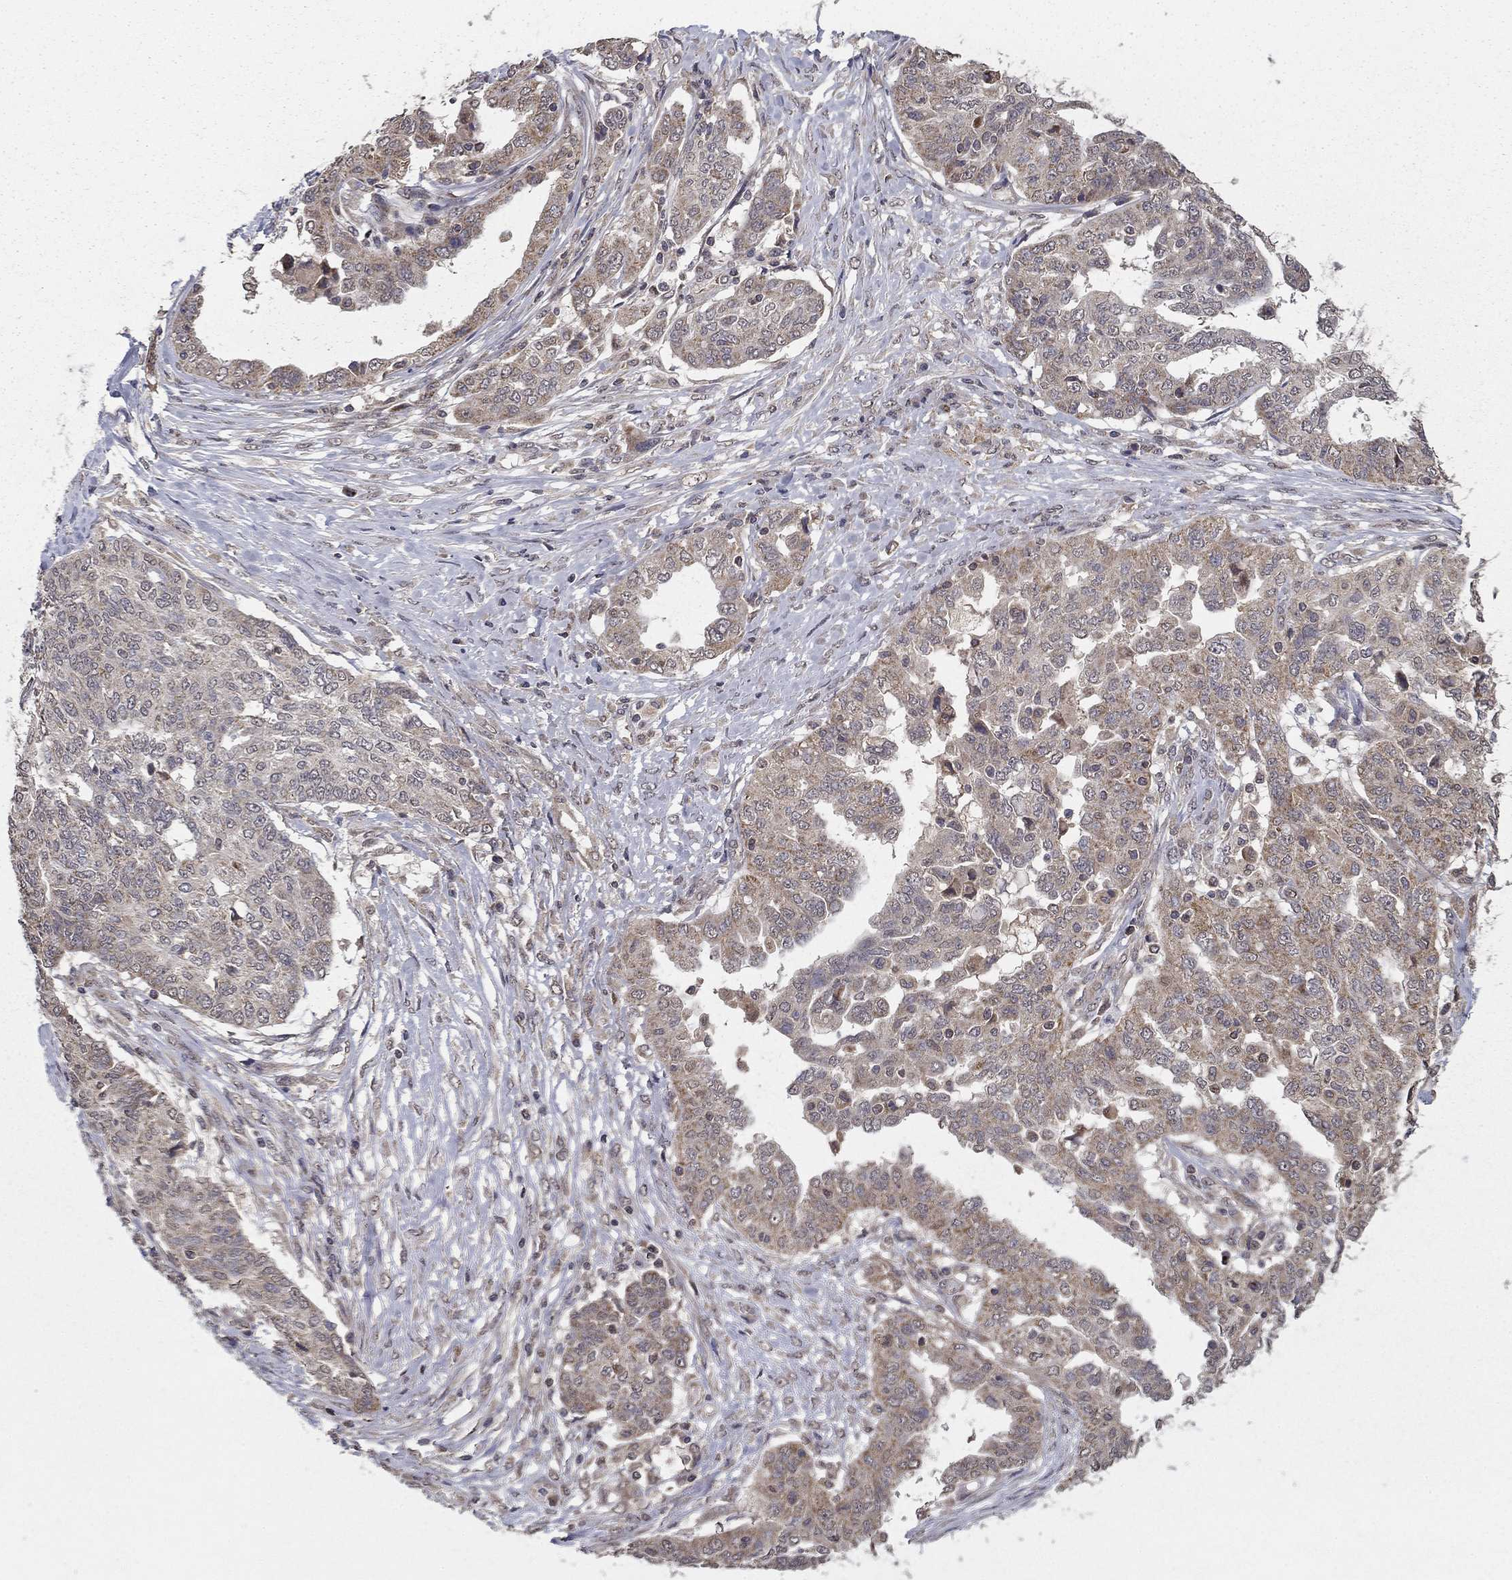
{"staining": {"intensity": "weak", "quantity": "<25%", "location": "cytoplasmic/membranous"}, "tissue": "ovarian cancer", "cell_type": "Tumor cells", "image_type": "cancer", "snomed": [{"axis": "morphology", "description": "Cystadenocarcinoma, serous, NOS"}, {"axis": "topography", "description": "Ovary"}], "caption": "Photomicrograph shows no significant protein positivity in tumor cells of ovarian serous cystadenocarcinoma.", "gene": "SLC2A13", "patient": {"sex": "female", "age": 67}}